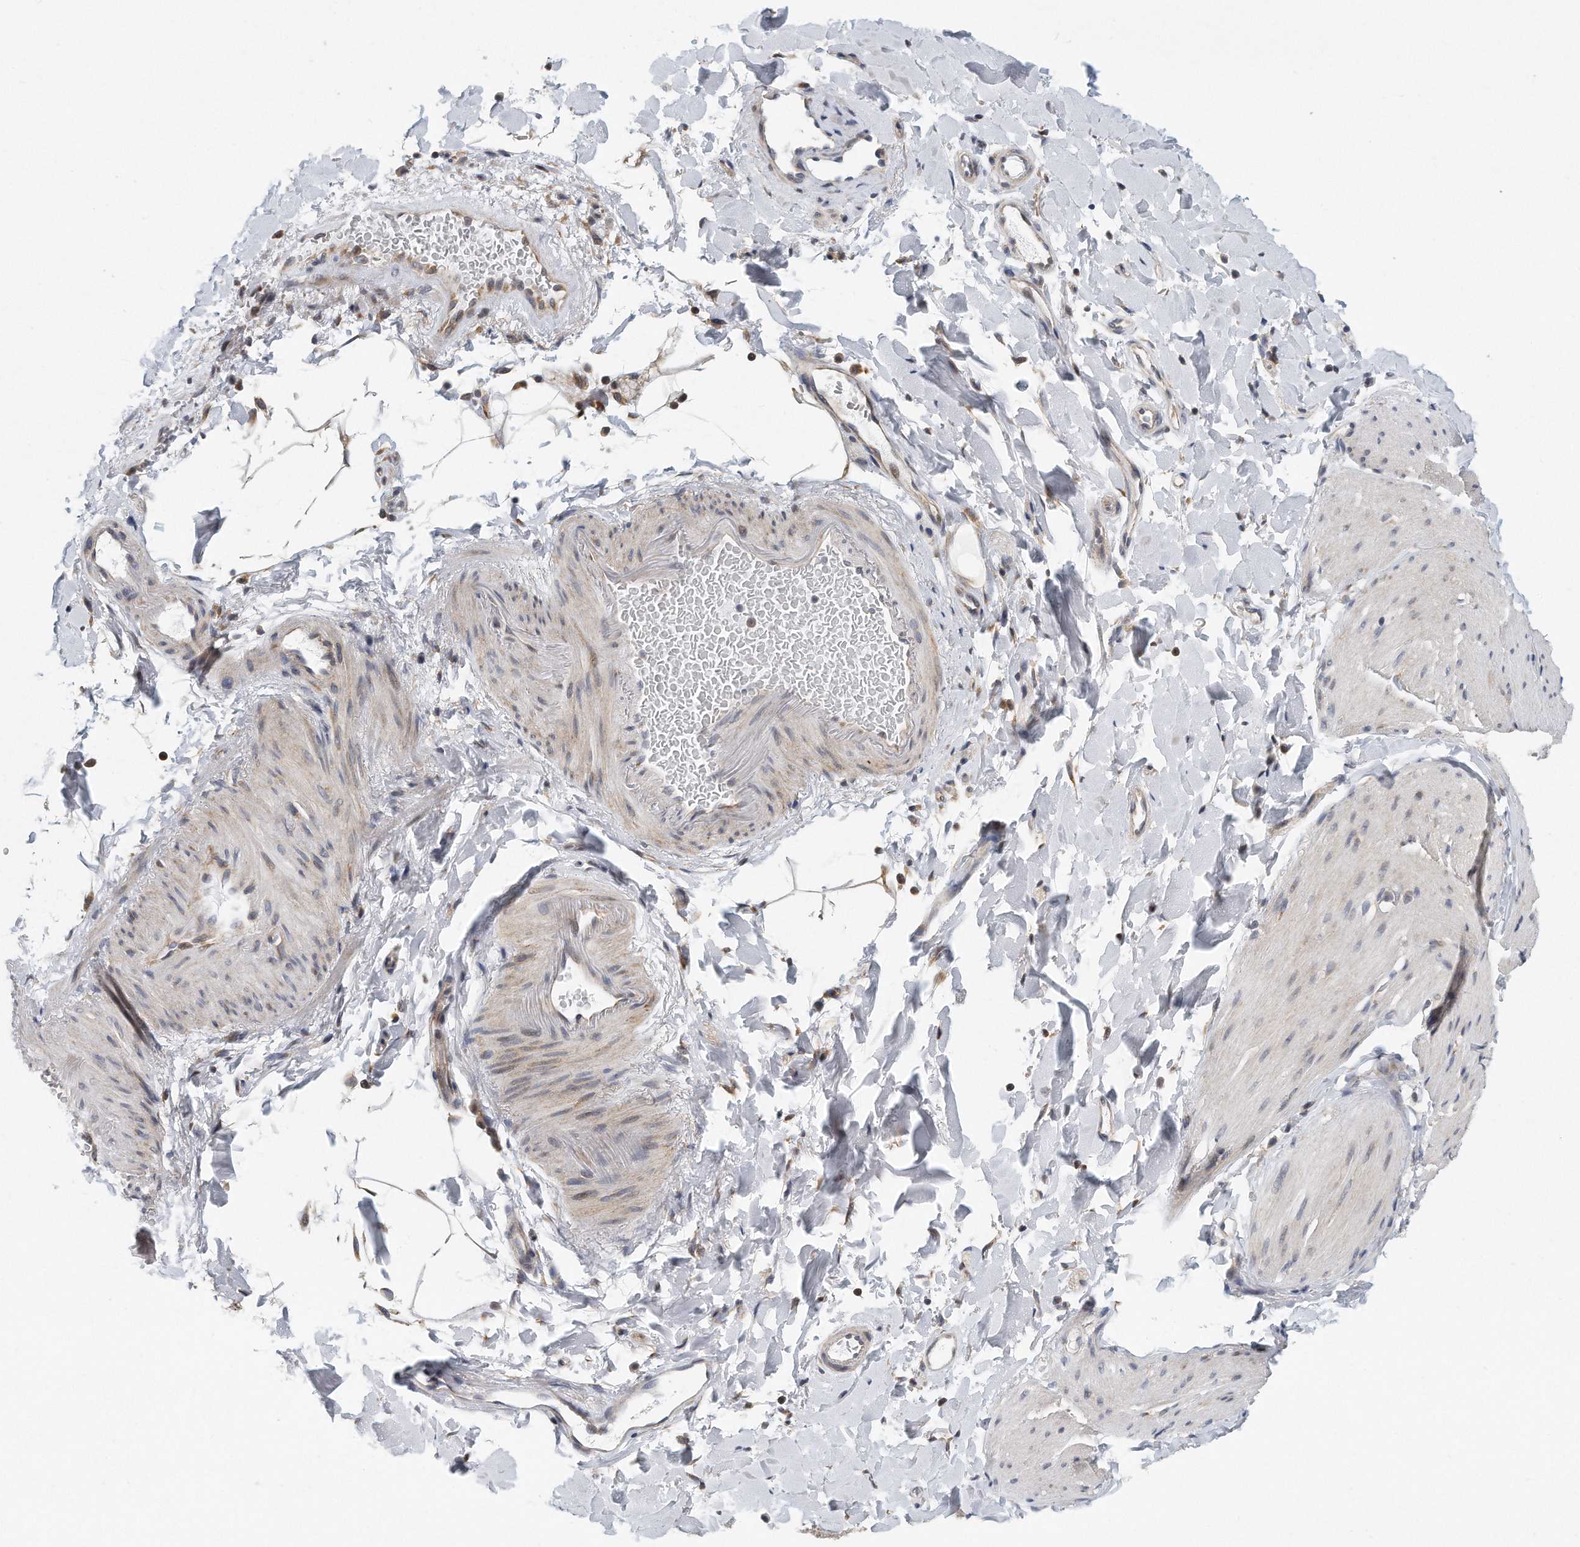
{"staining": {"intensity": "negative", "quantity": "none", "location": "none"}, "tissue": "smooth muscle", "cell_type": "Smooth muscle cells", "image_type": "normal", "snomed": [{"axis": "morphology", "description": "Normal tissue, NOS"}, {"axis": "topography", "description": "Smooth muscle"}, {"axis": "topography", "description": "Small intestine"}], "caption": "This is a histopathology image of IHC staining of benign smooth muscle, which shows no staining in smooth muscle cells. (DAB immunohistochemistry (IHC), high magnification).", "gene": "VLDLR", "patient": {"sex": "female", "age": 84}}